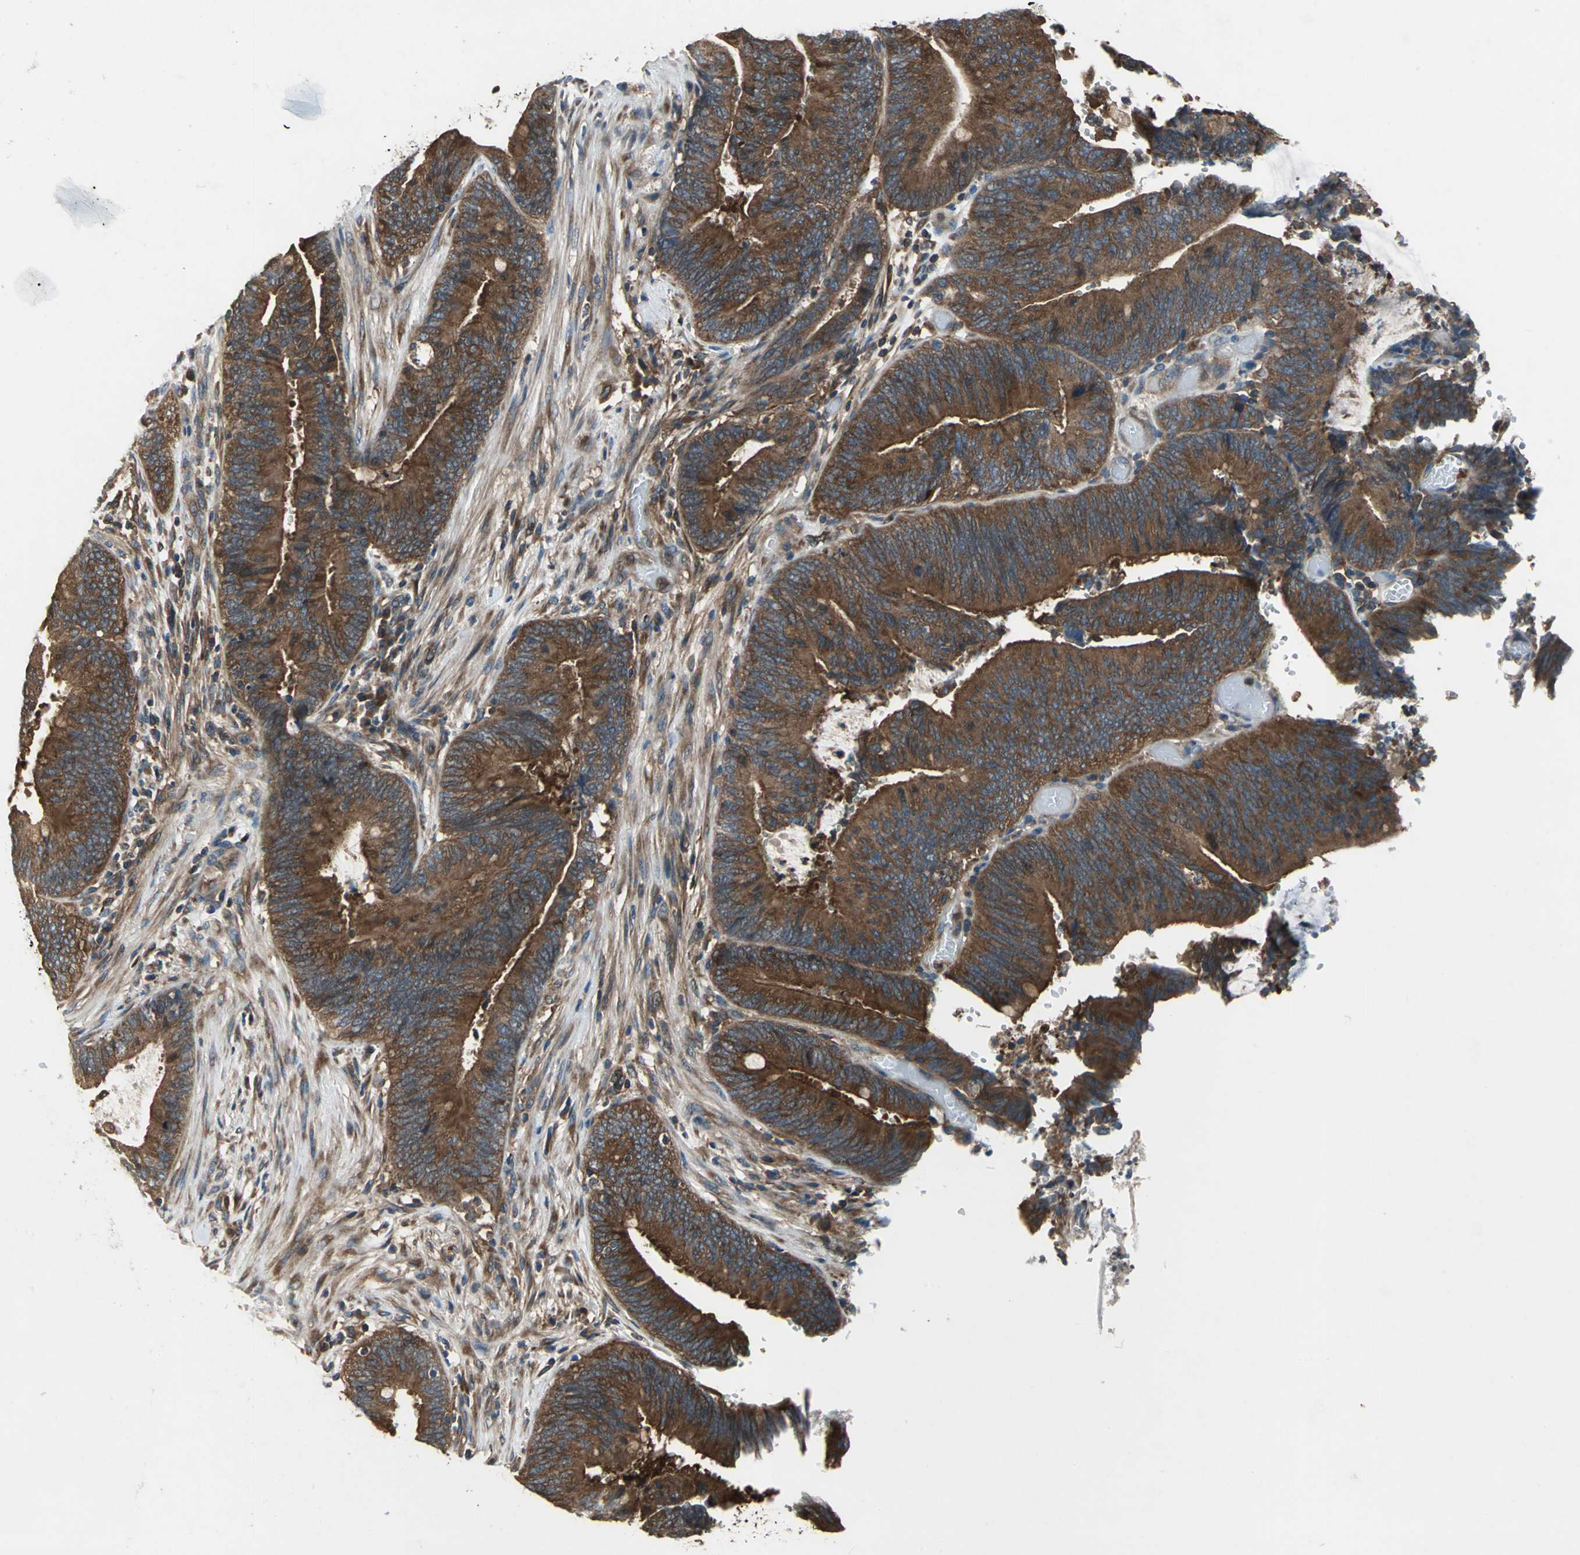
{"staining": {"intensity": "strong", "quantity": ">75%", "location": "cytoplasmic/membranous"}, "tissue": "colorectal cancer", "cell_type": "Tumor cells", "image_type": "cancer", "snomed": [{"axis": "morphology", "description": "Adenocarcinoma, NOS"}, {"axis": "topography", "description": "Rectum"}], "caption": "There is high levels of strong cytoplasmic/membranous staining in tumor cells of colorectal adenocarcinoma, as demonstrated by immunohistochemical staining (brown color).", "gene": "CAPN1", "patient": {"sex": "female", "age": 66}}